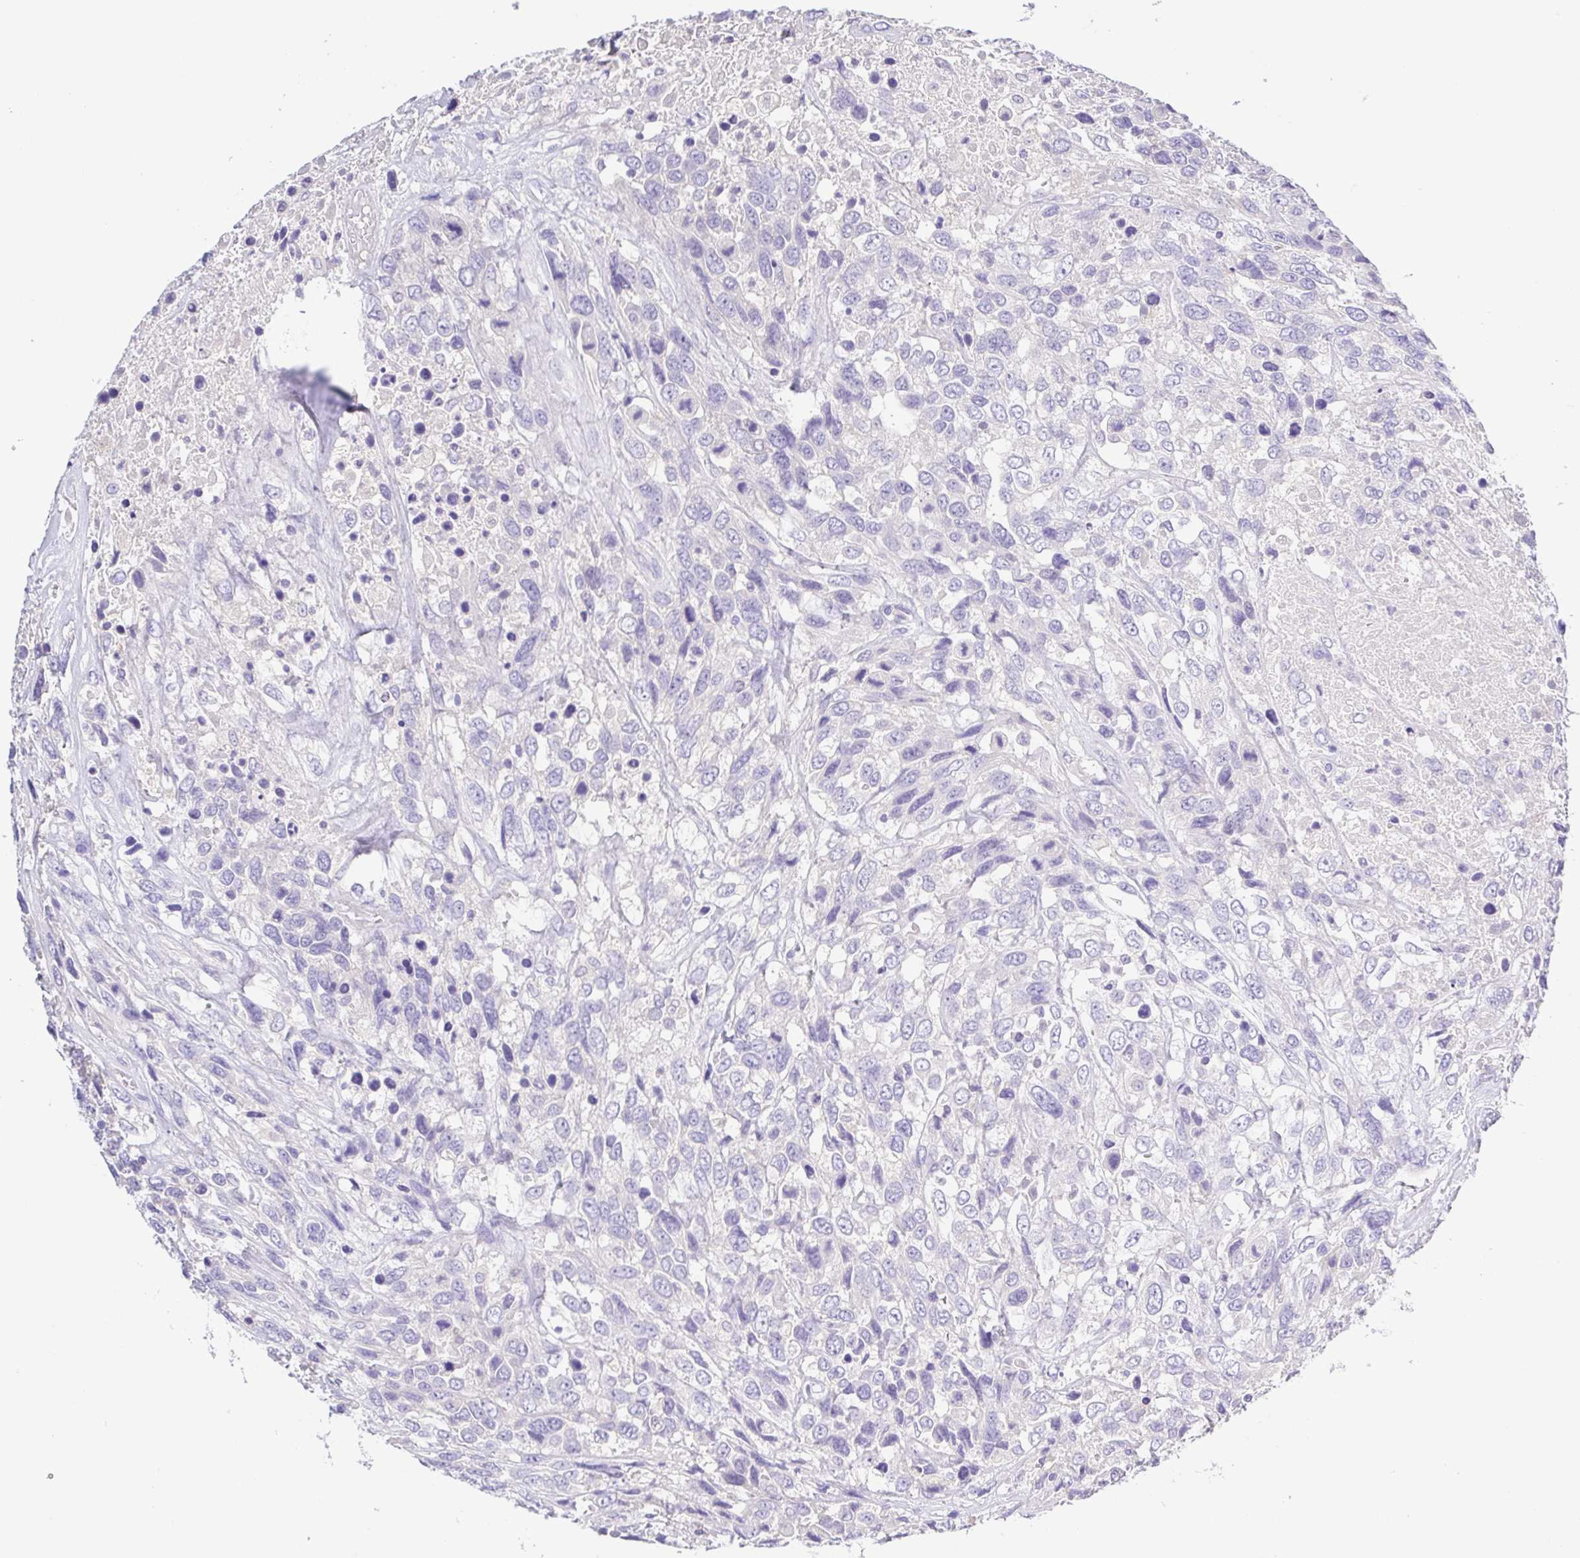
{"staining": {"intensity": "negative", "quantity": "none", "location": "none"}, "tissue": "urothelial cancer", "cell_type": "Tumor cells", "image_type": "cancer", "snomed": [{"axis": "morphology", "description": "Urothelial carcinoma, High grade"}, {"axis": "topography", "description": "Urinary bladder"}], "caption": "There is no significant positivity in tumor cells of high-grade urothelial carcinoma. (DAB immunohistochemistry with hematoxylin counter stain).", "gene": "A1BG", "patient": {"sex": "female", "age": 70}}